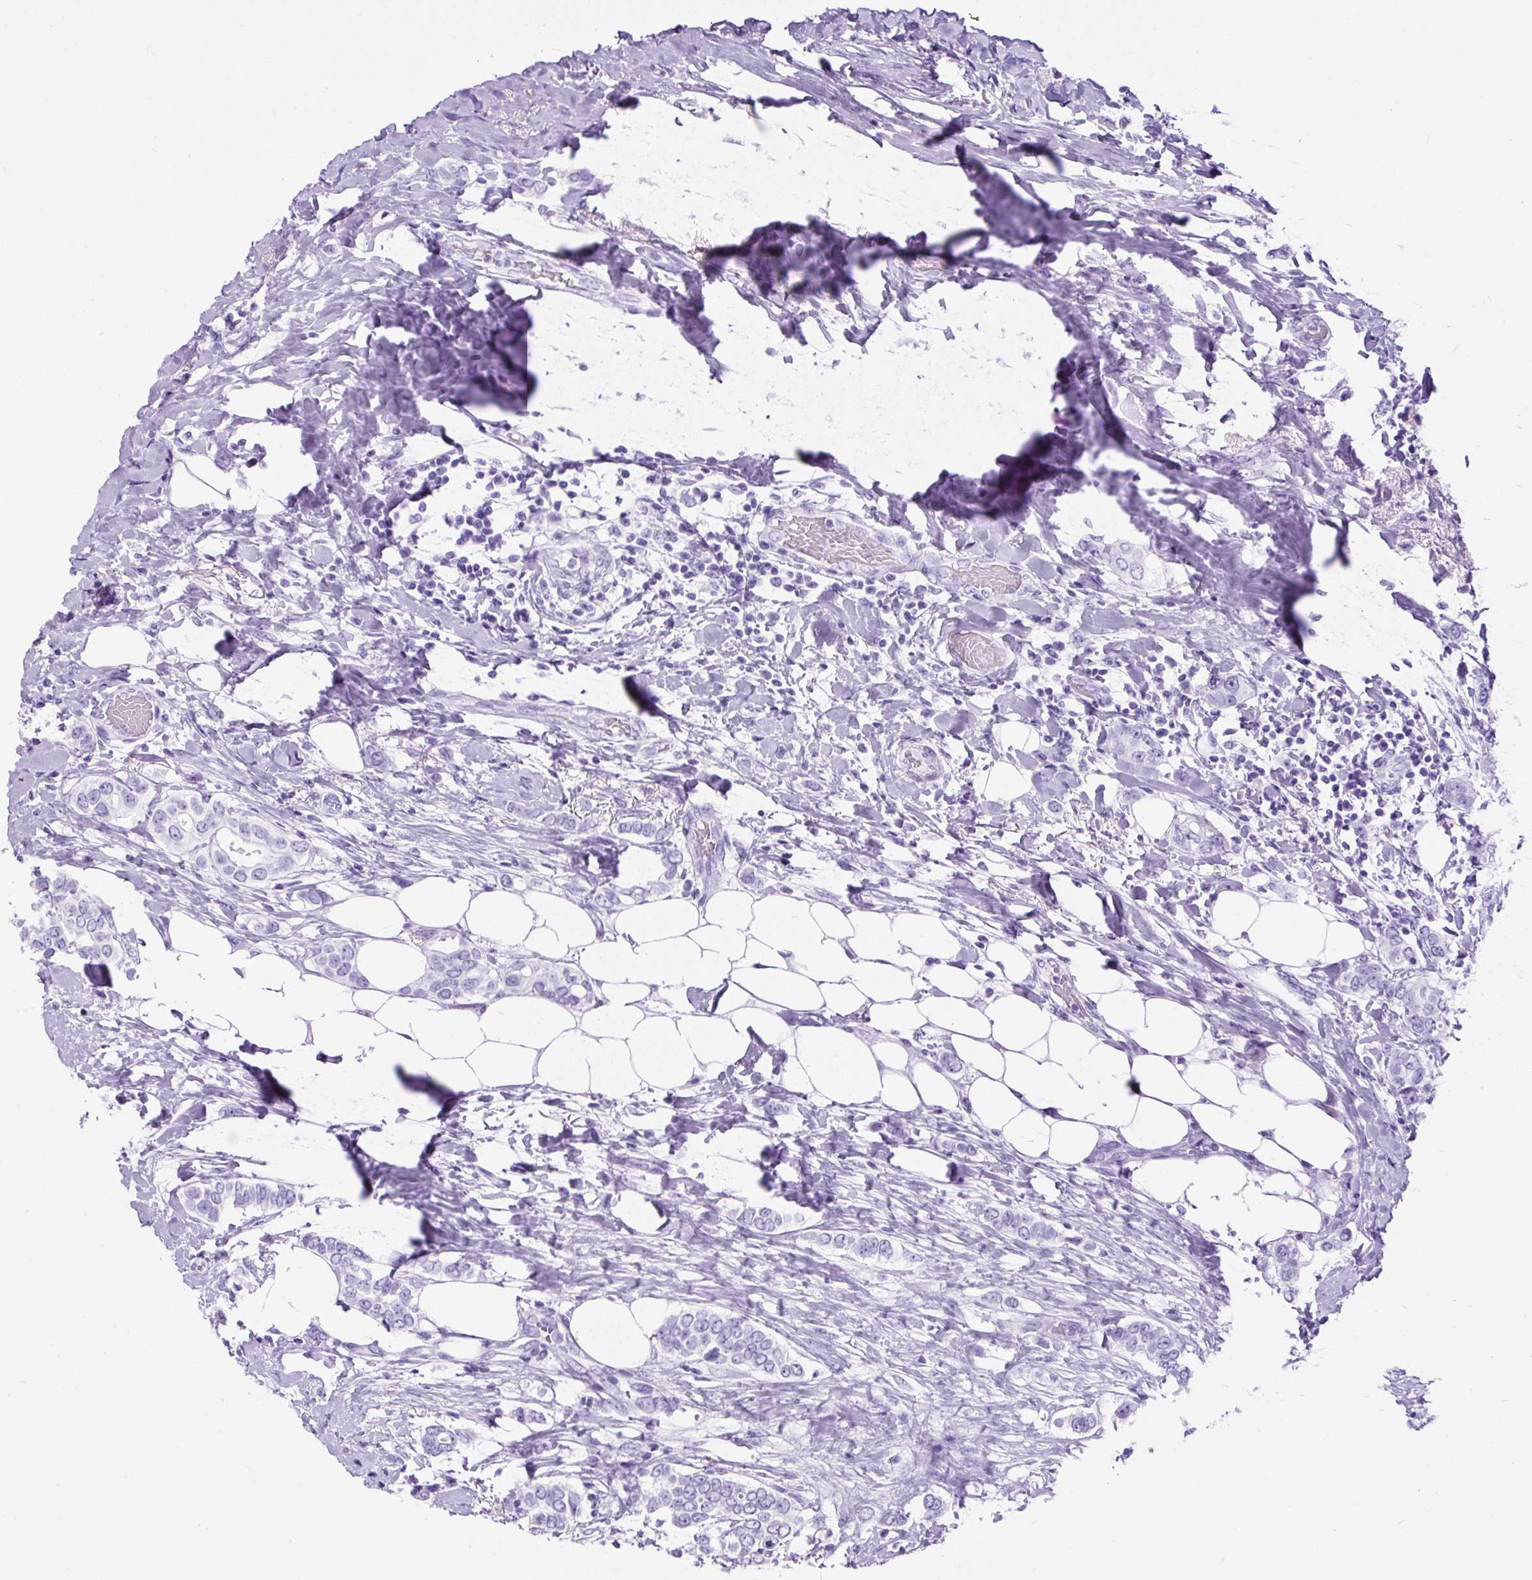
{"staining": {"intensity": "negative", "quantity": "none", "location": "none"}, "tissue": "breast cancer", "cell_type": "Tumor cells", "image_type": "cancer", "snomed": [{"axis": "morphology", "description": "Lobular carcinoma"}, {"axis": "topography", "description": "Breast"}], "caption": "There is no significant positivity in tumor cells of breast lobular carcinoma. (Stains: DAB immunohistochemistry (IHC) with hematoxylin counter stain, Microscopy: brightfield microscopy at high magnification).", "gene": "CEL", "patient": {"sex": "female", "age": 51}}